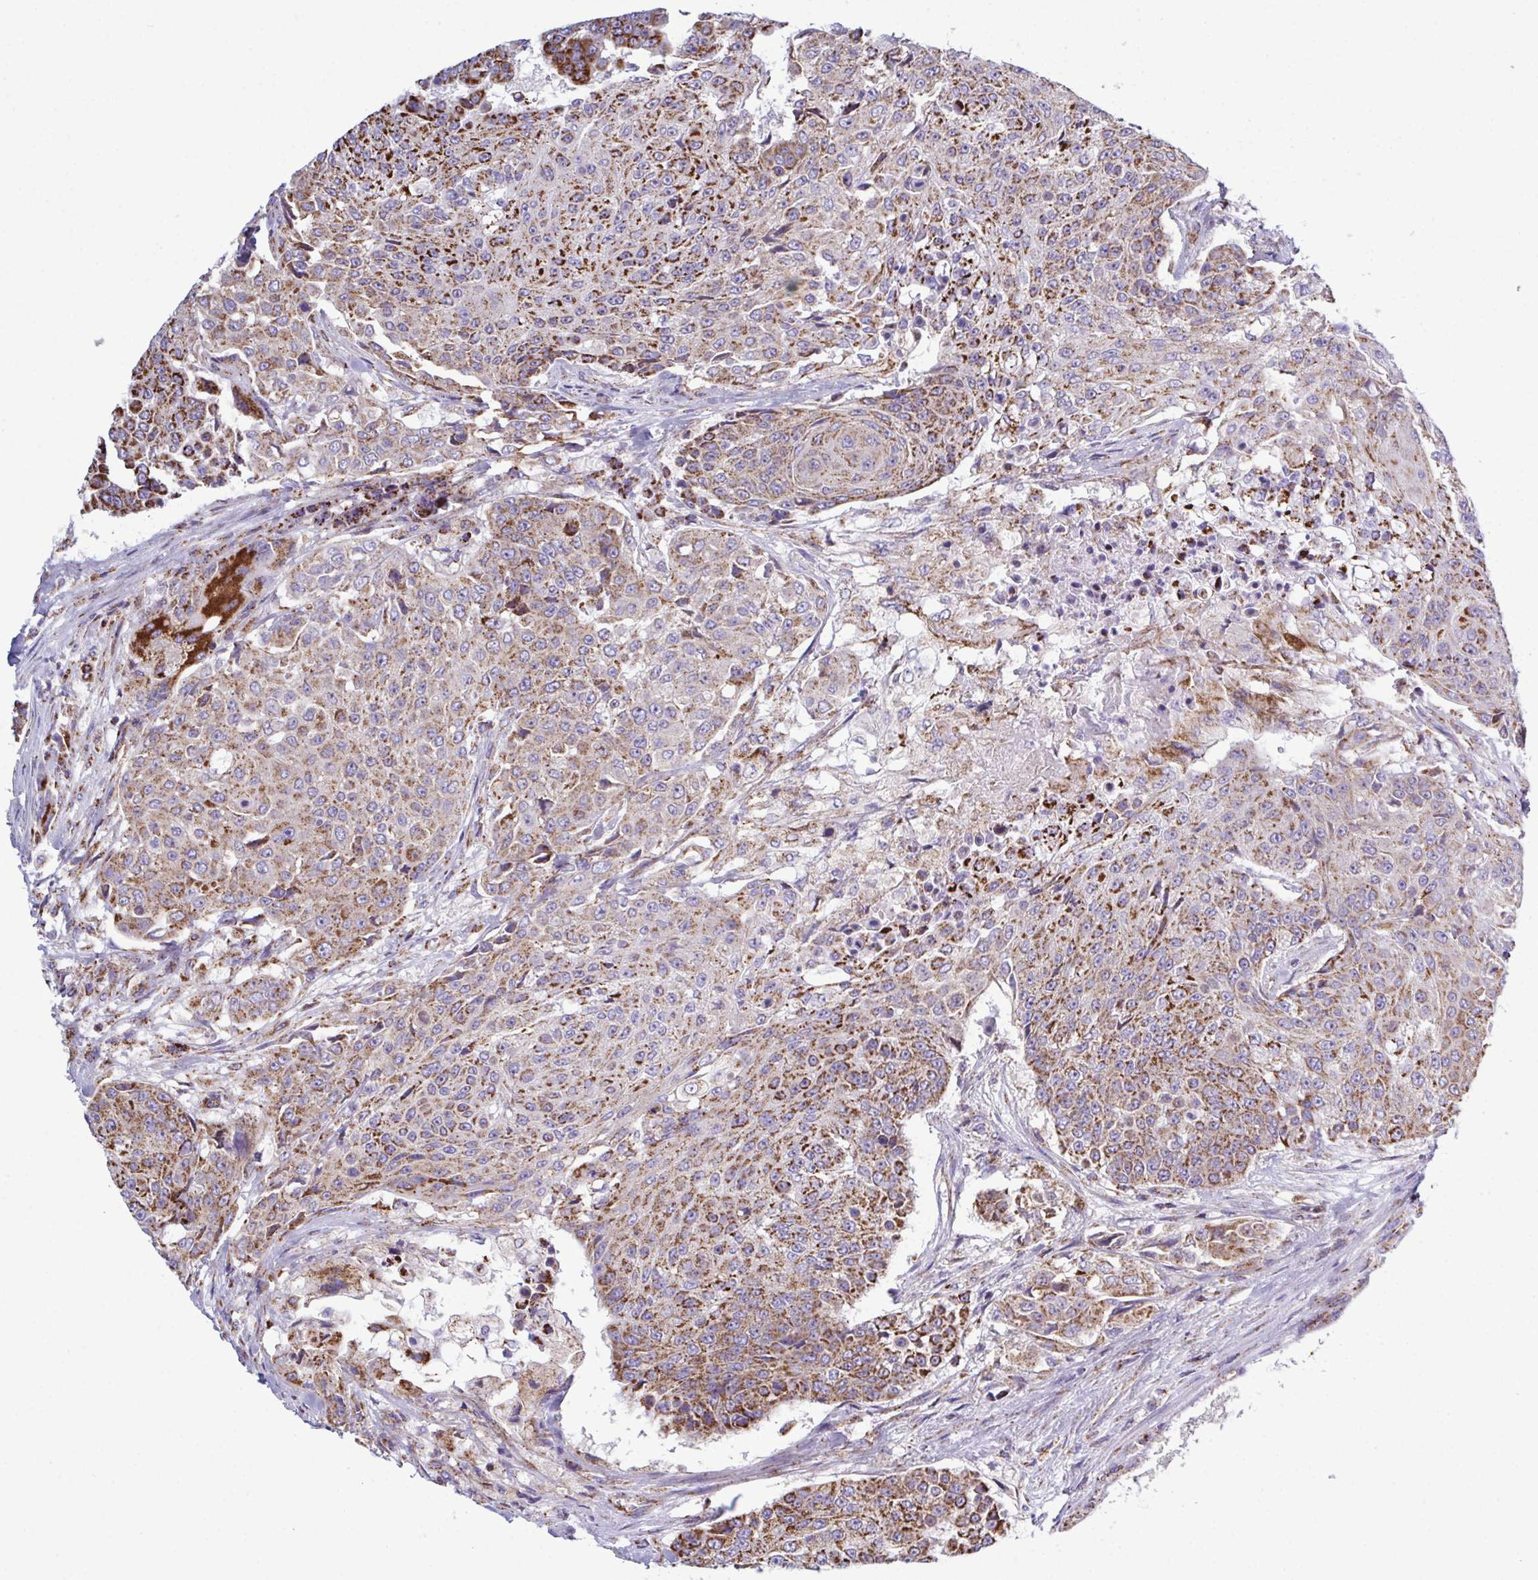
{"staining": {"intensity": "strong", "quantity": ">75%", "location": "cytoplasmic/membranous"}, "tissue": "urothelial cancer", "cell_type": "Tumor cells", "image_type": "cancer", "snomed": [{"axis": "morphology", "description": "Urothelial carcinoma, High grade"}, {"axis": "topography", "description": "Urinary bladder"}], "caption": "Protein expression analysis of high-grade urothelial carcinoma exhibits strong cytoplasmic/membranous staining in about >75% of tumor cells.", "gene": "CSDE1", "patient": {"sex": "female", "age": 63}}